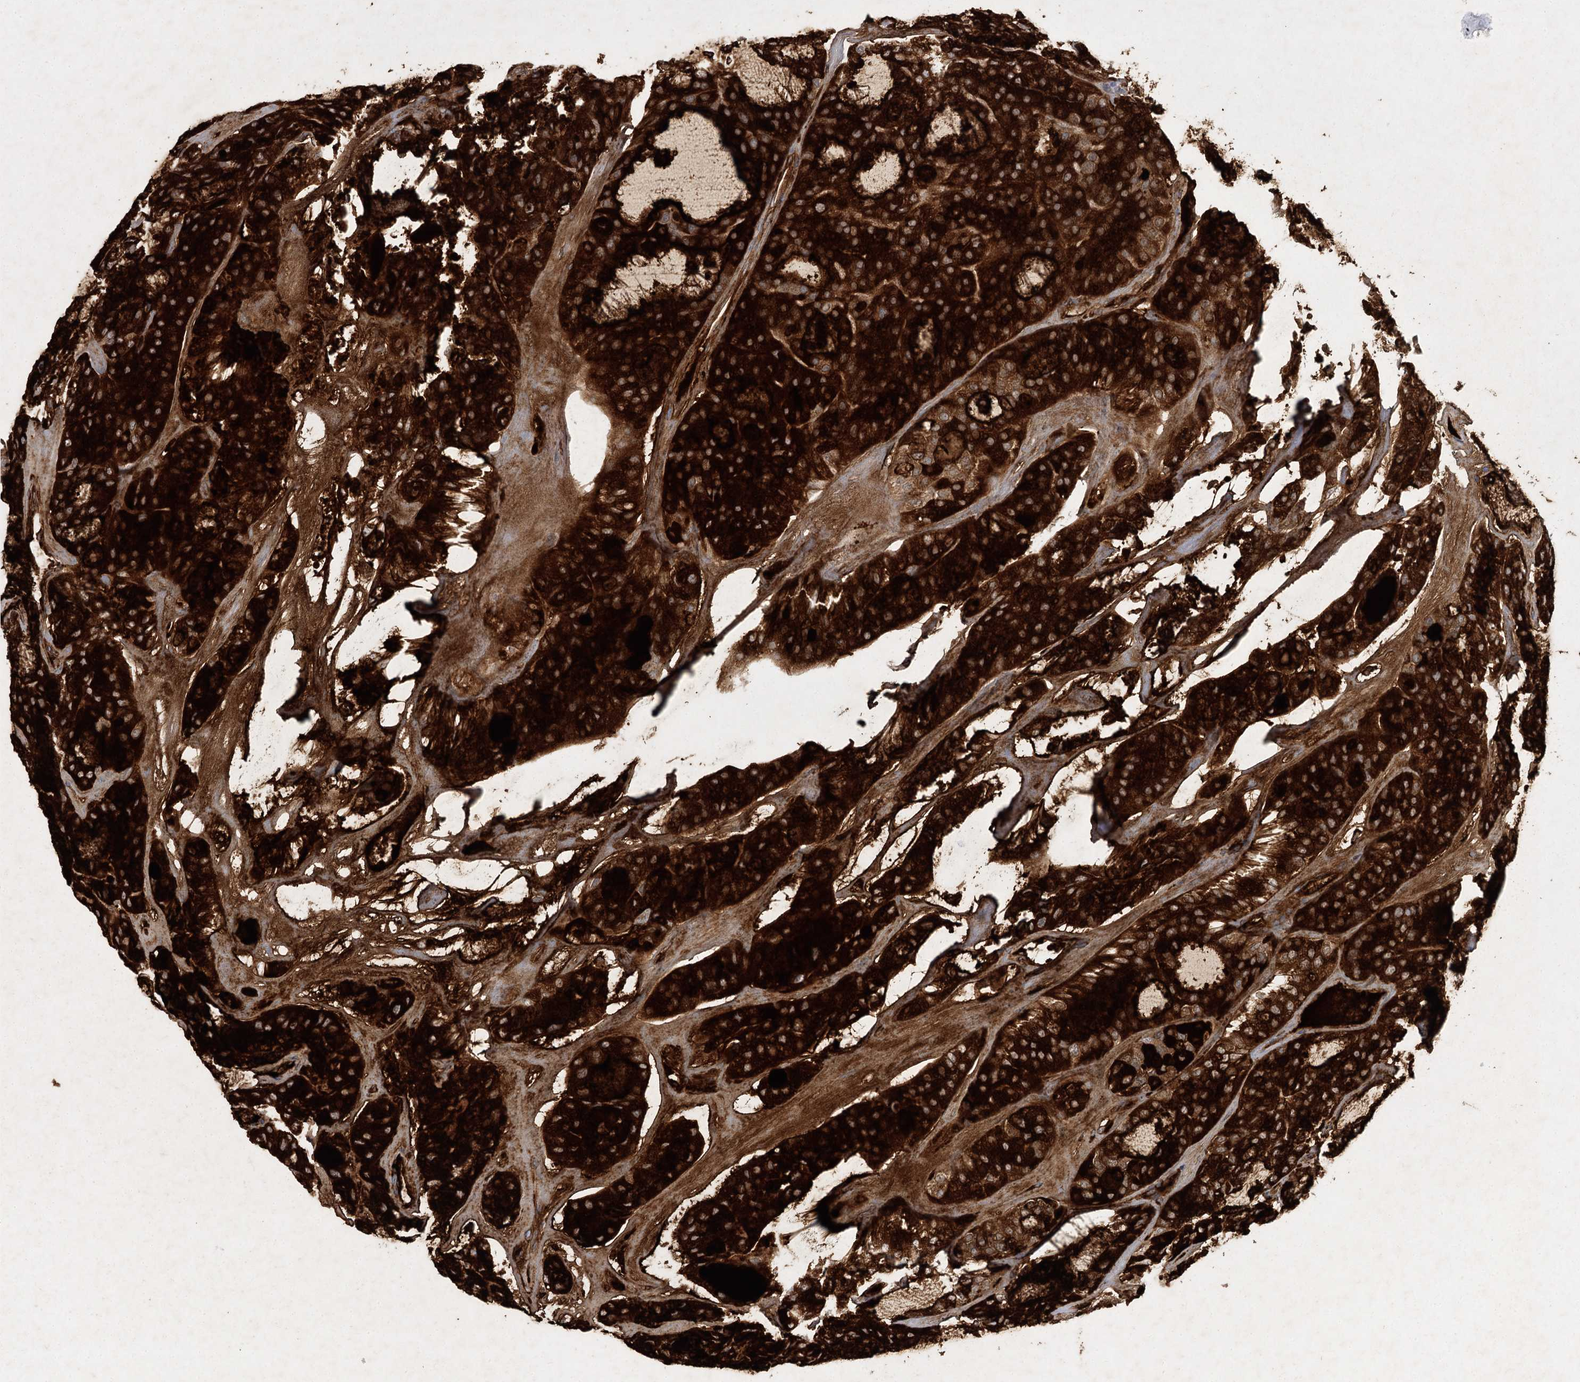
{"staining": {"intensity": "strong", "quantity": ">75%", "location": "cytoplasmic/membranous"}, "tissue": "thyroid cancer", "cell_type": "Tumor cells", "image_type": "cancer", "snomed": [{"axis": "morphology", "description": "Follicular adenoma carcinoma, NOS"}, {"axis": "topography", "description": "Thyroid gland"}], "caption": "Protein expression analysis of thyroid follicular adenoma carcinoma displays strong cytoplasmic/membranous expression in approximately >75% of tumor cells.", "gene": "BCR", "patient": {"sex": "male", "age": 75}}